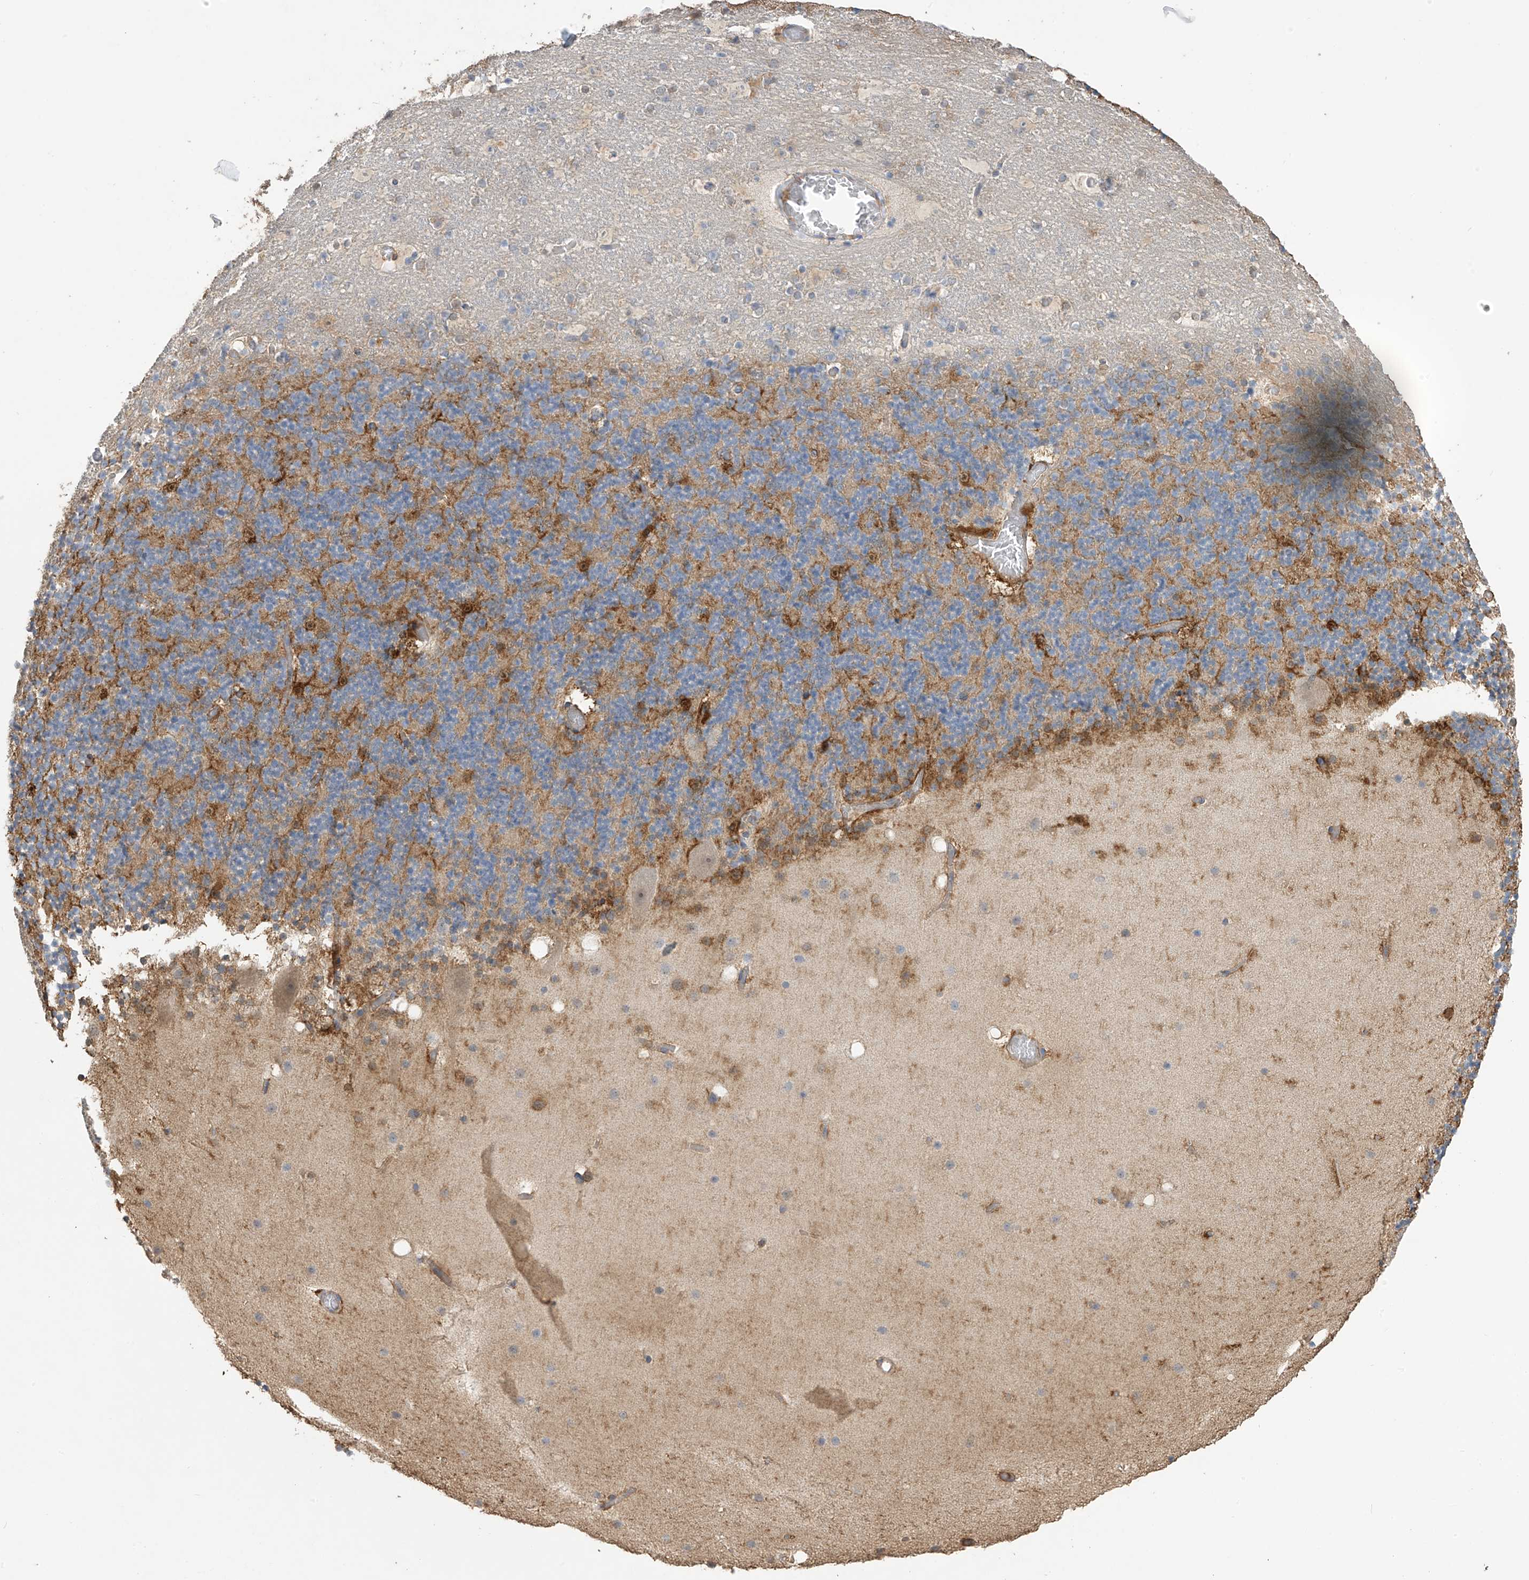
{"staining": {"intensity": "moderate", "quantity": "<25%", "location": "cytoplasmic/membranous"}, "tissue": "cerebellum", "cell_type": "Cells in granular layer", "image_type": "normal", "snomed": [{"axis": "morphology", "description": "Normal tissue, NOS"}, {"axis": "topography", "description": "Cerebellum"}], "caption": "Cells in granular layer demonstrate low levels of moderate cytoplasmic/membranous staining in about <25% of cells in unremarkable cerebellum.", "gene": "SLFN14", "patient": {"sex": "male", "age": 57}}